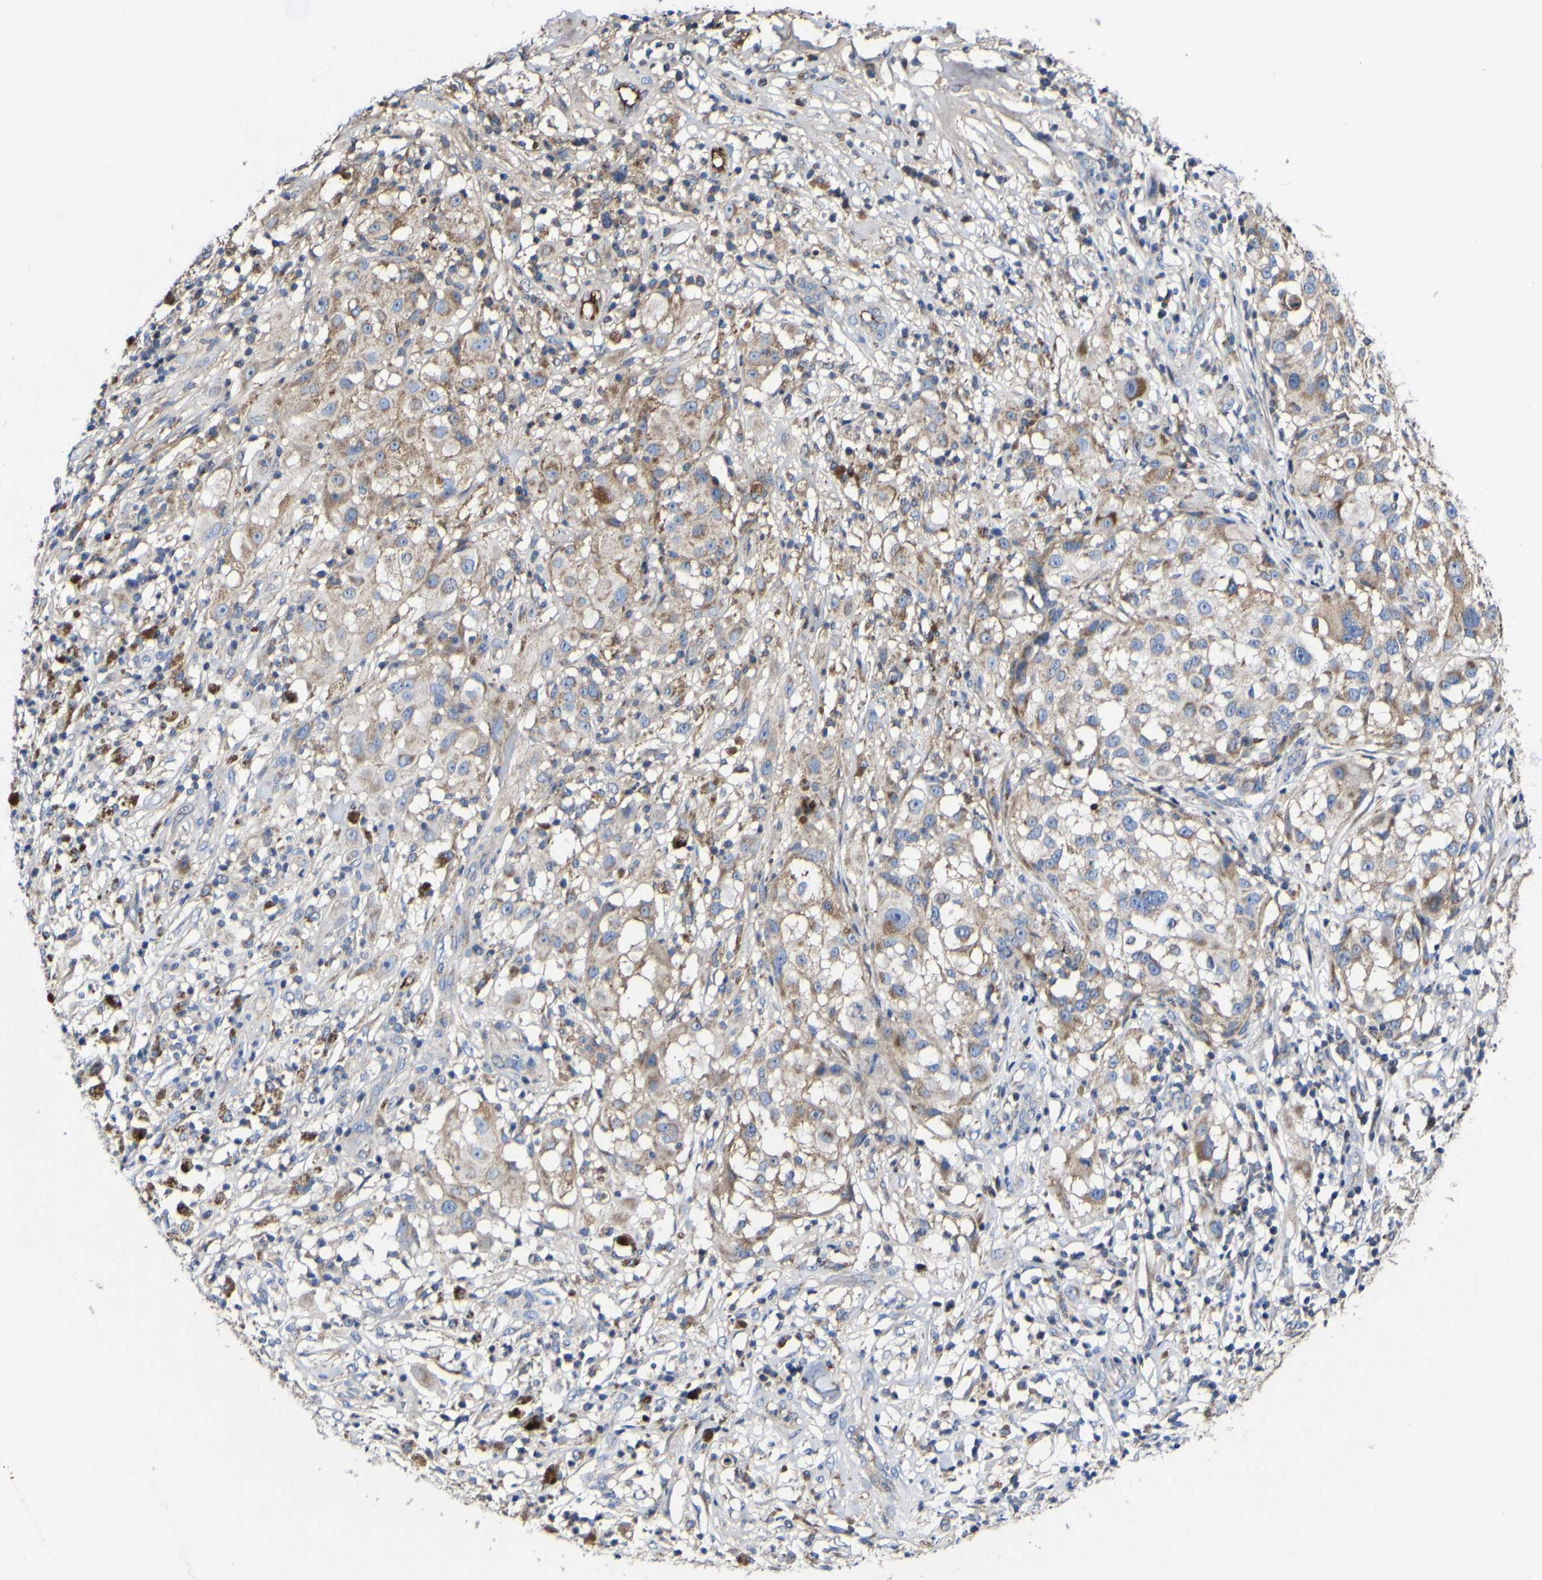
{"staining": {"intensity": "moderate", "quantity": "25%-75%", "location": "cytoplasmic/membranous"}, "tissue": "melanoma", "cell_type": "Tumor cells", "image_type": "cancer", "snomed": [{"axis": "morphology", "description": "Necrosis, NOS"}, {"axis": "morphology", "description": "Malignant melanoma, NOS"}, {"axis": "topography", "description": "Skin"}], "caption": "Immunohistochemistry histopathology image of human melanoma stained for a protein (brown), which exhibits medium levels of moderate cytoplasmic/membranous expression in approximately 25%-75% of tumor cells.", "gene": "CCDC90B", "patient": {"sex": "female", "age": 87}}